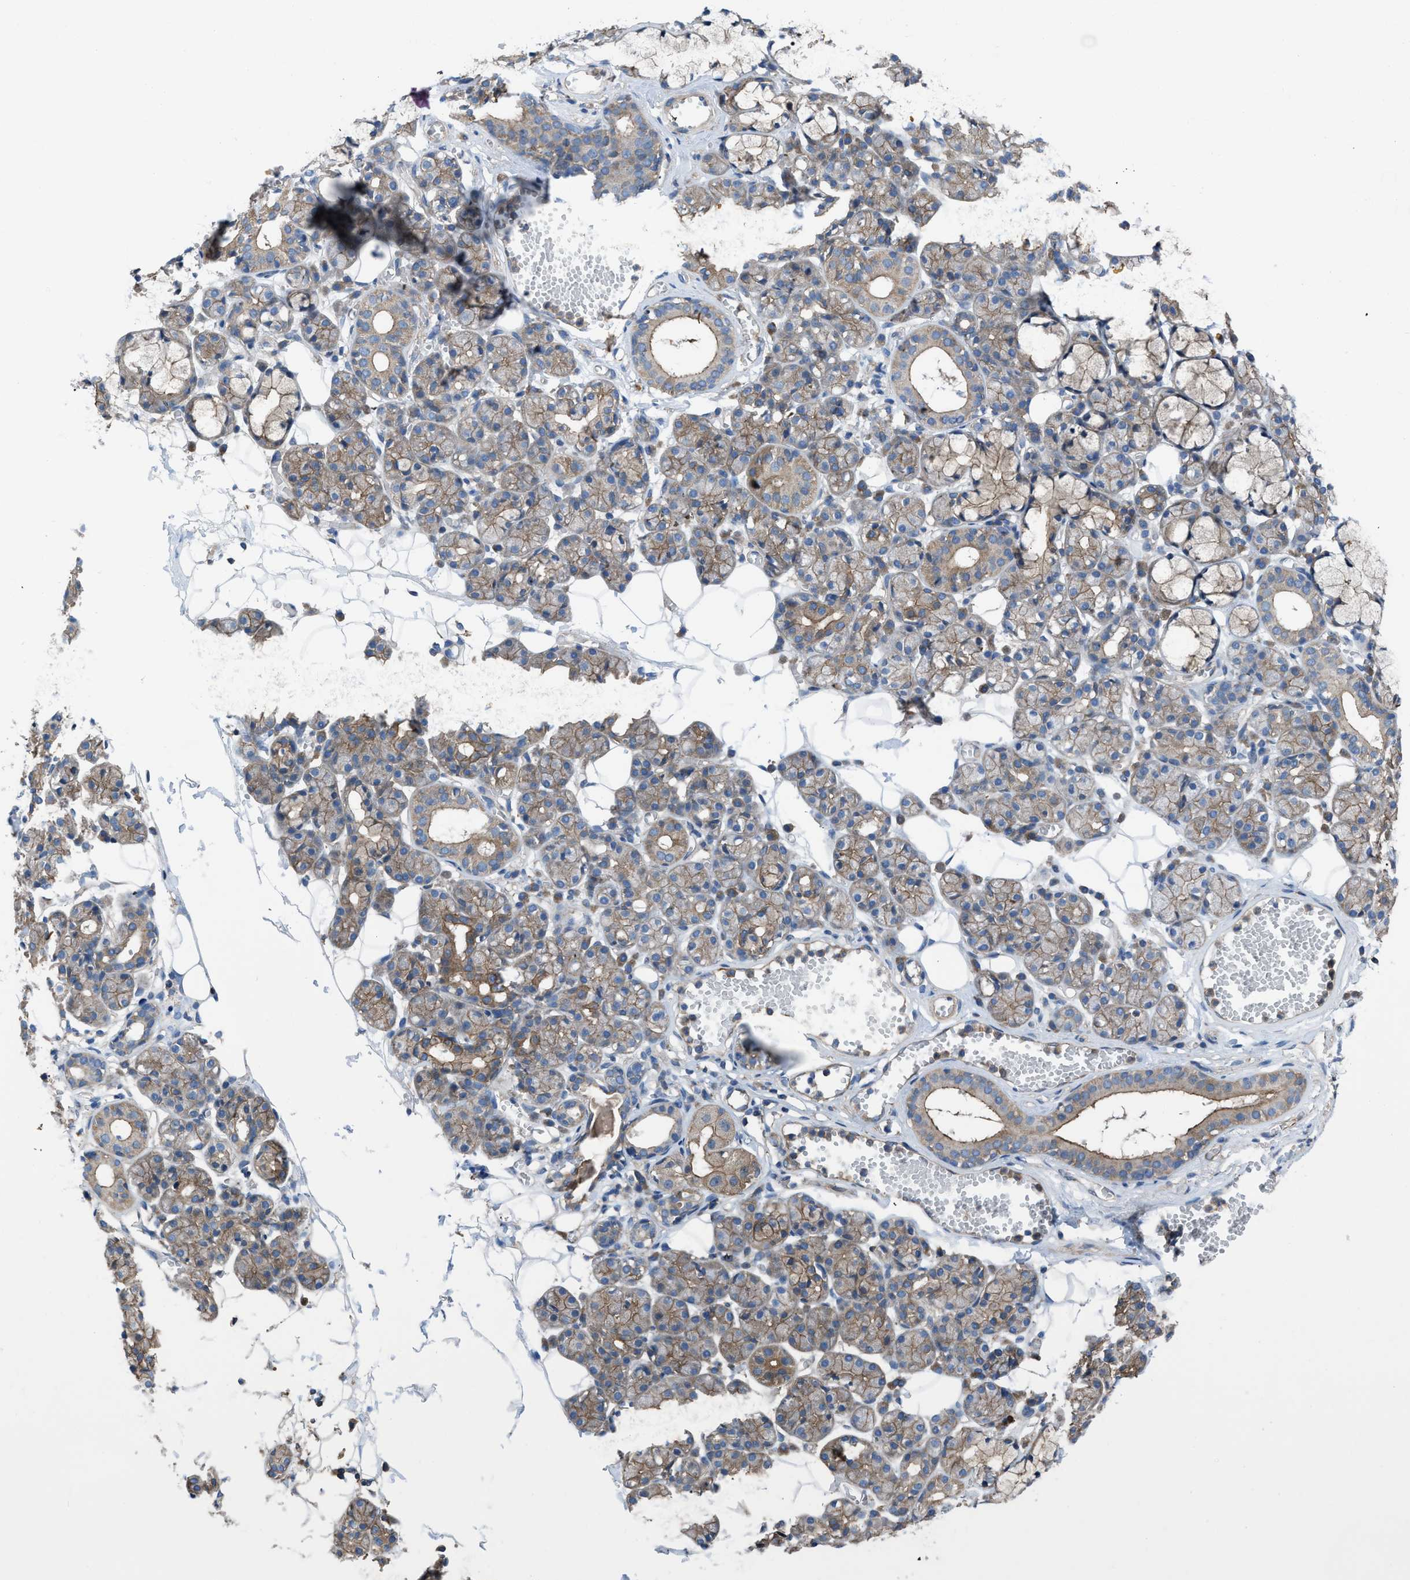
{"staining": {"intensity": "moderate", "quantity": "25%-75%", "location": "cytoplasmic/membranous"}, "tissue": "salivary gland", "cell_type": "Glandular cells", "image_type": "normal", "snomed": [{"axis": "morphology", "description": "Normal tissue, NOS"}, {"axis": "topography", "description": "Salivary gland"}], "caption": "A photomicrograph showing moderate cytoplasmic/membranous positivity in about 25%-75% of glandular cells in unremarkable salivary gland, as visualized by brown immunohistochemical staining.", "gene": "MYO18A", "patient": {"sex": "male", "age": 63}}